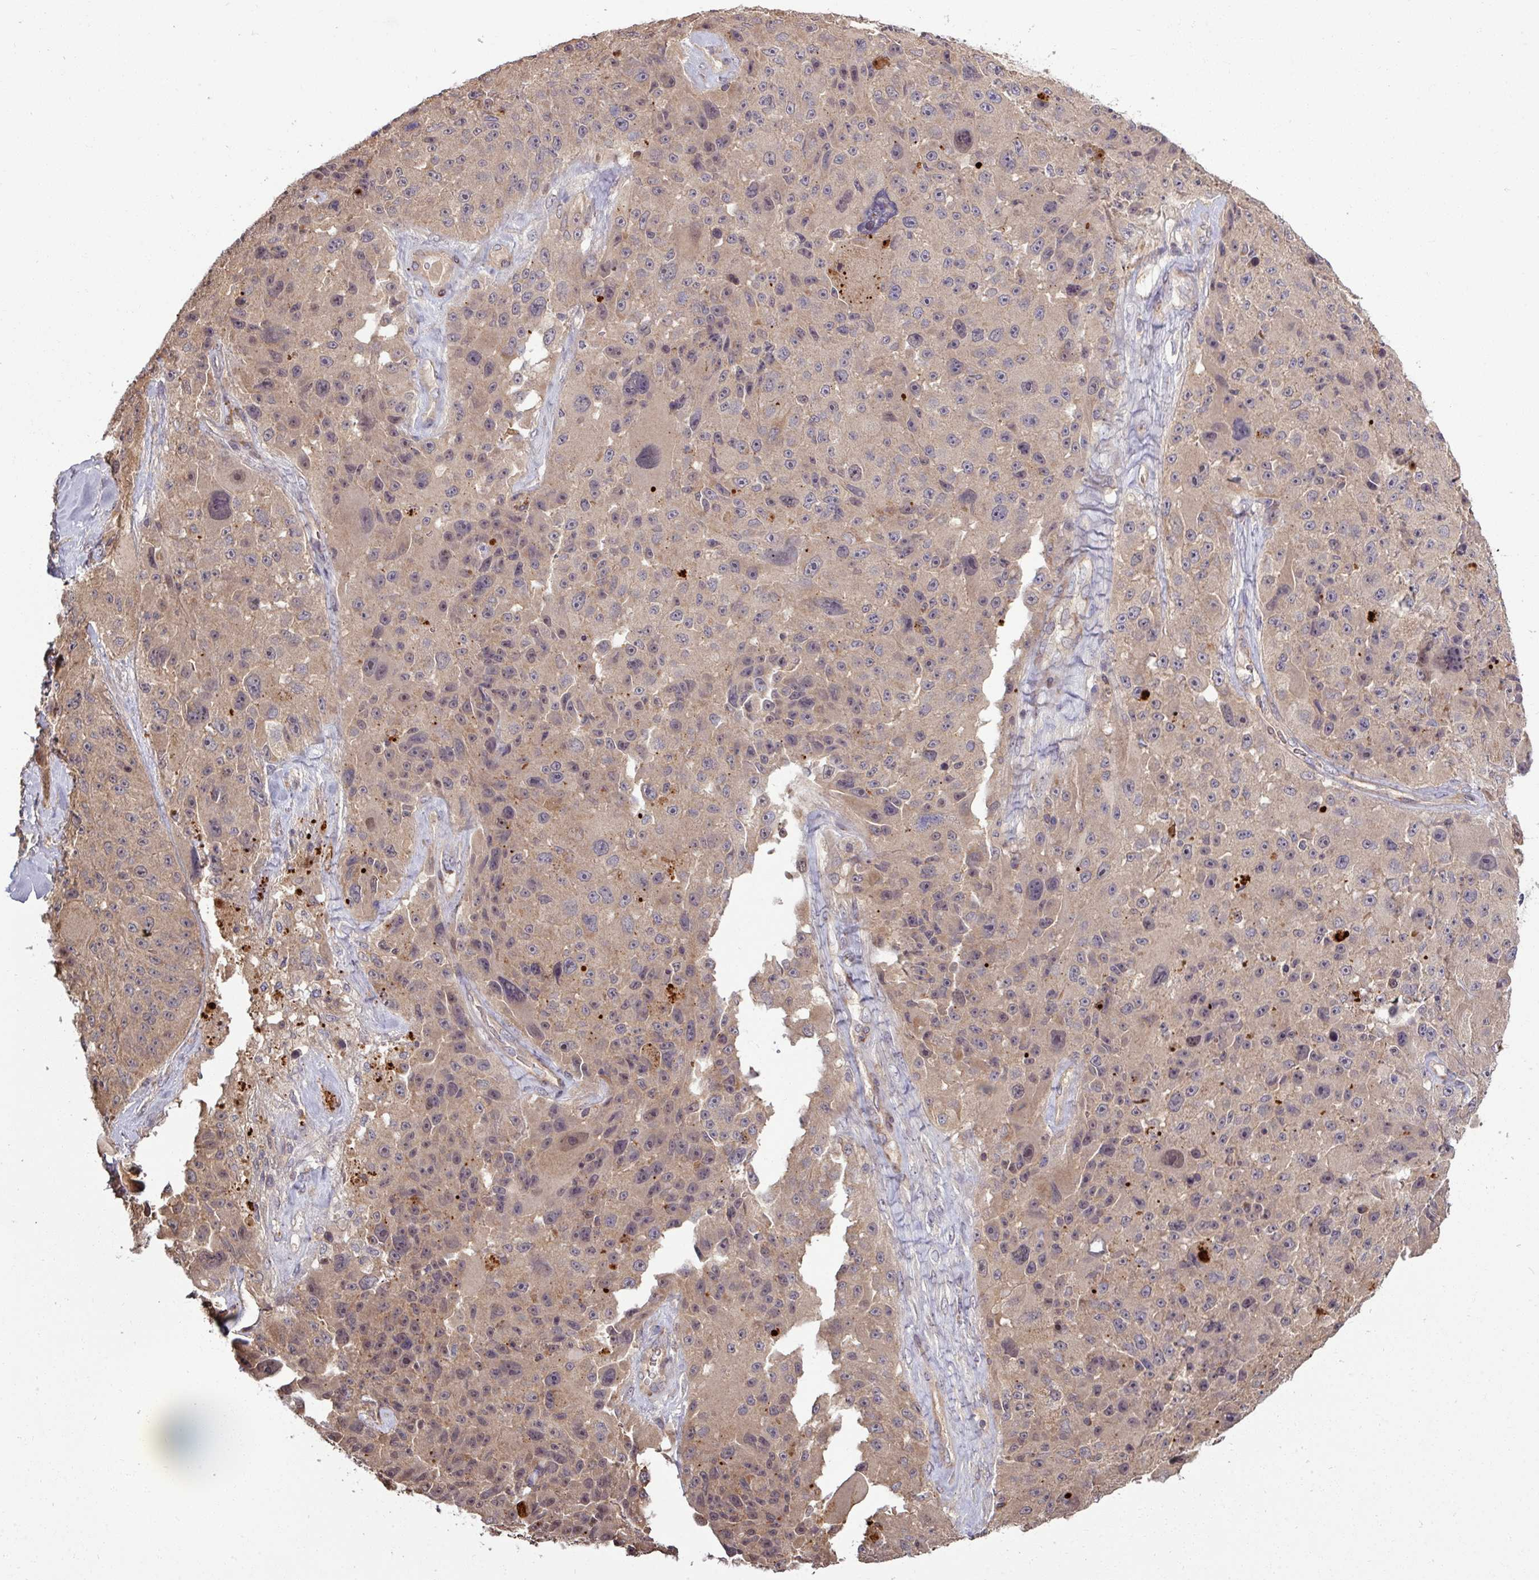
{"staining": {"intensity": "weak", "quantity": ">75%", "location": "cytoplasmic/membranous"}, "tissue": "melanoma", "cell_type": "Tumor cells", "image_type": "cancer", "snomed": [{"axis": "morphology", "description": "Malignant melanoma, Metastatic site"}, {"axis": "topography", "description": "Lymph node"}], "caption": "Immunohistochemistry (IHC) image of neoplastic tissue: malignant melanoma (metastatic site) stained using immunohistochemistry demonstrates low levels of weak protein expression localized specifically in the cytoplasmic/membranous of tumor cells, appearing as a cytoplasmic/membranous brown color.", "gene": "TUSC3", "patient": {"sex": "male", "age": 62}}